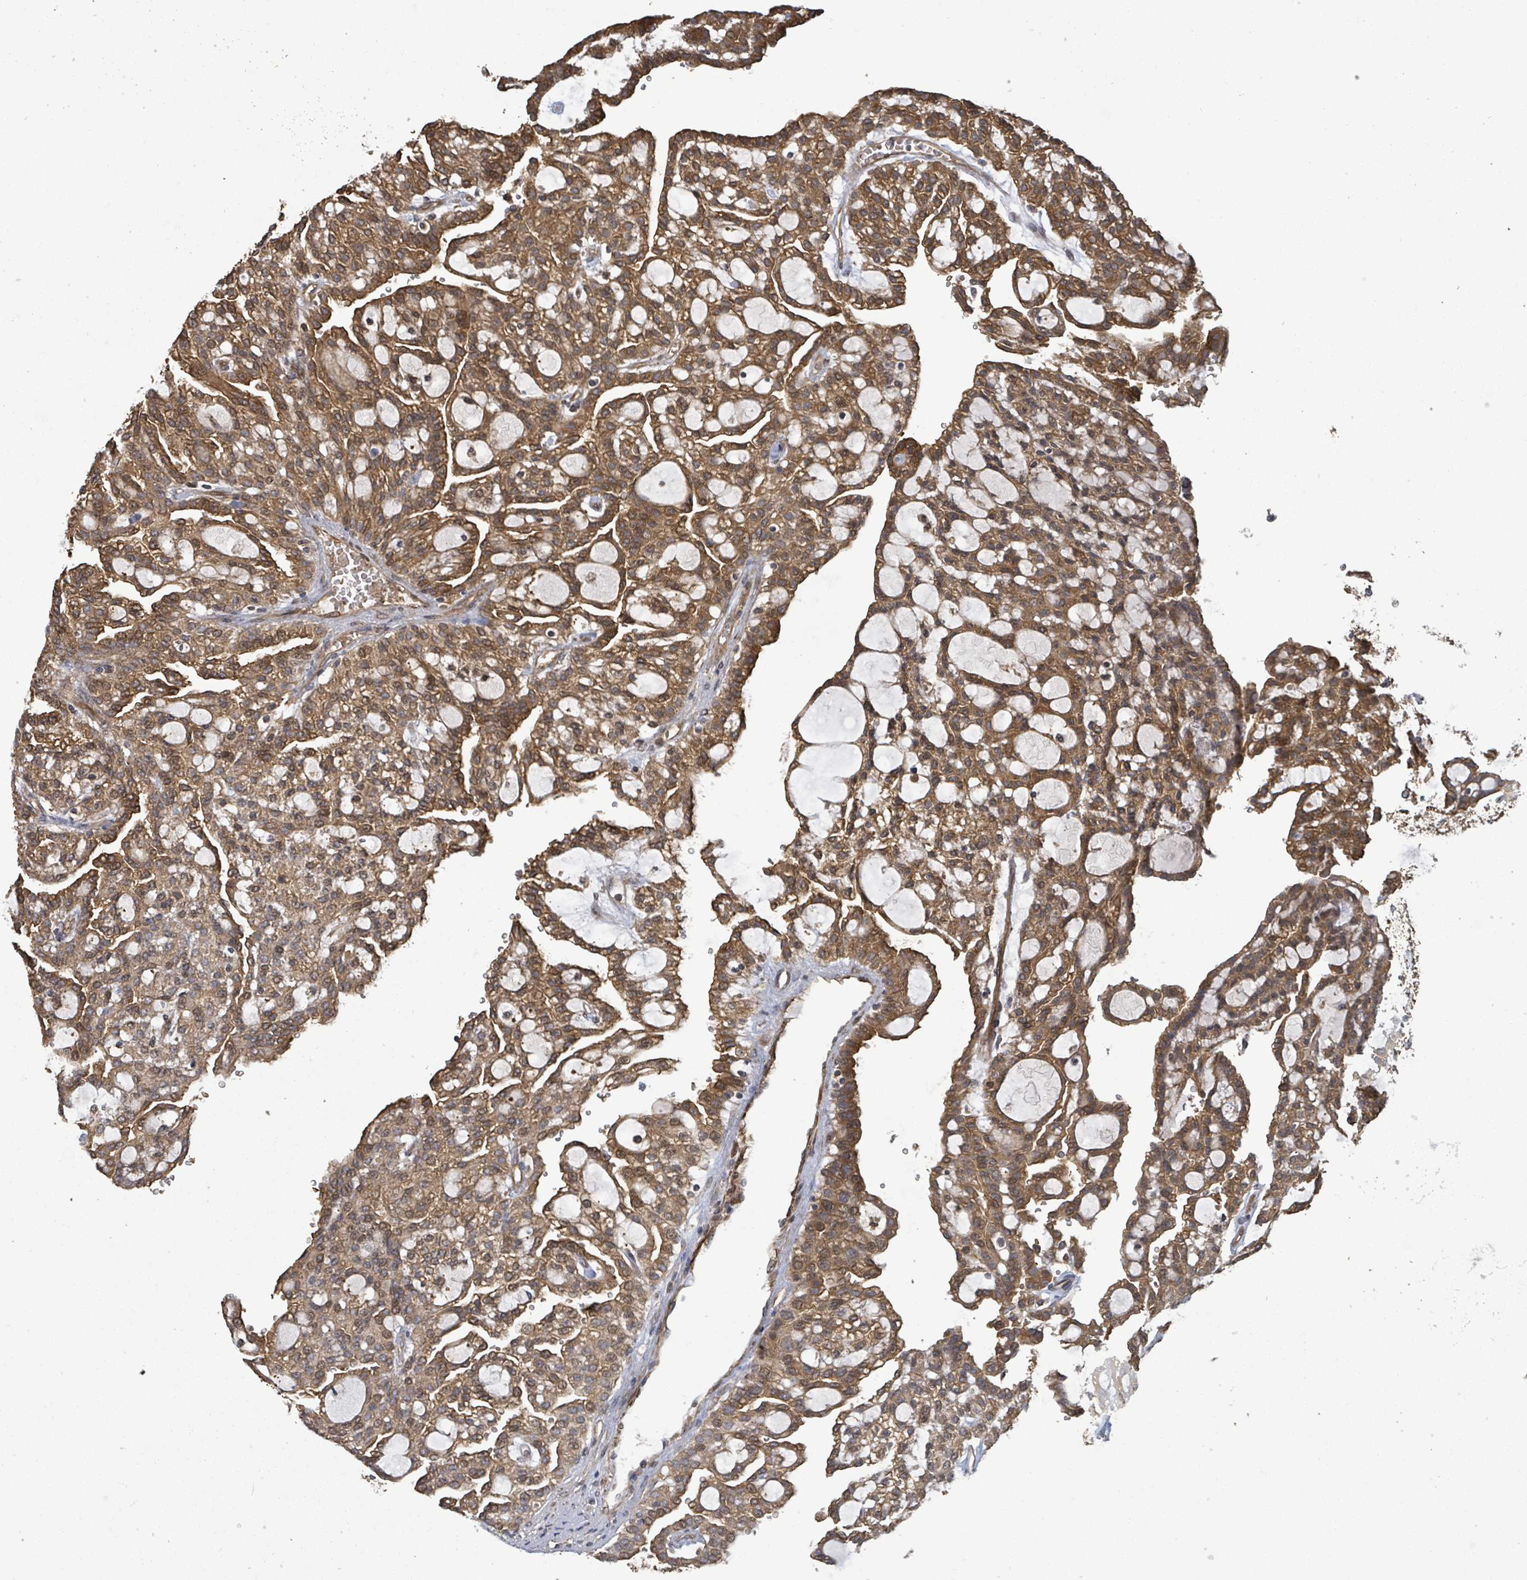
{"staining": {"intensity": "moderate", "quantity": ">75%", "location": "cytoplasmic/membranous"}, "tissue": "renal cancer", "cell_type": "Tumor cells", "image_type": "cancer", "snomed": [{"axis": "morphology", "description": "Adenocarcinoma, NOS"}, {"axis": "topography", "description": "Kidney"}], "caption": "This histopathology image displays renal cancer (adenocarcinoma) stained with immunohistochemistry to label a protein in brown. The cytoplasmic/membranous of tumor cells show moderate positivity for the protein. Nuclei are counter-stained blue.", "gene": "MAP3K6", "patient": {"sex": "male", "age": 63}}